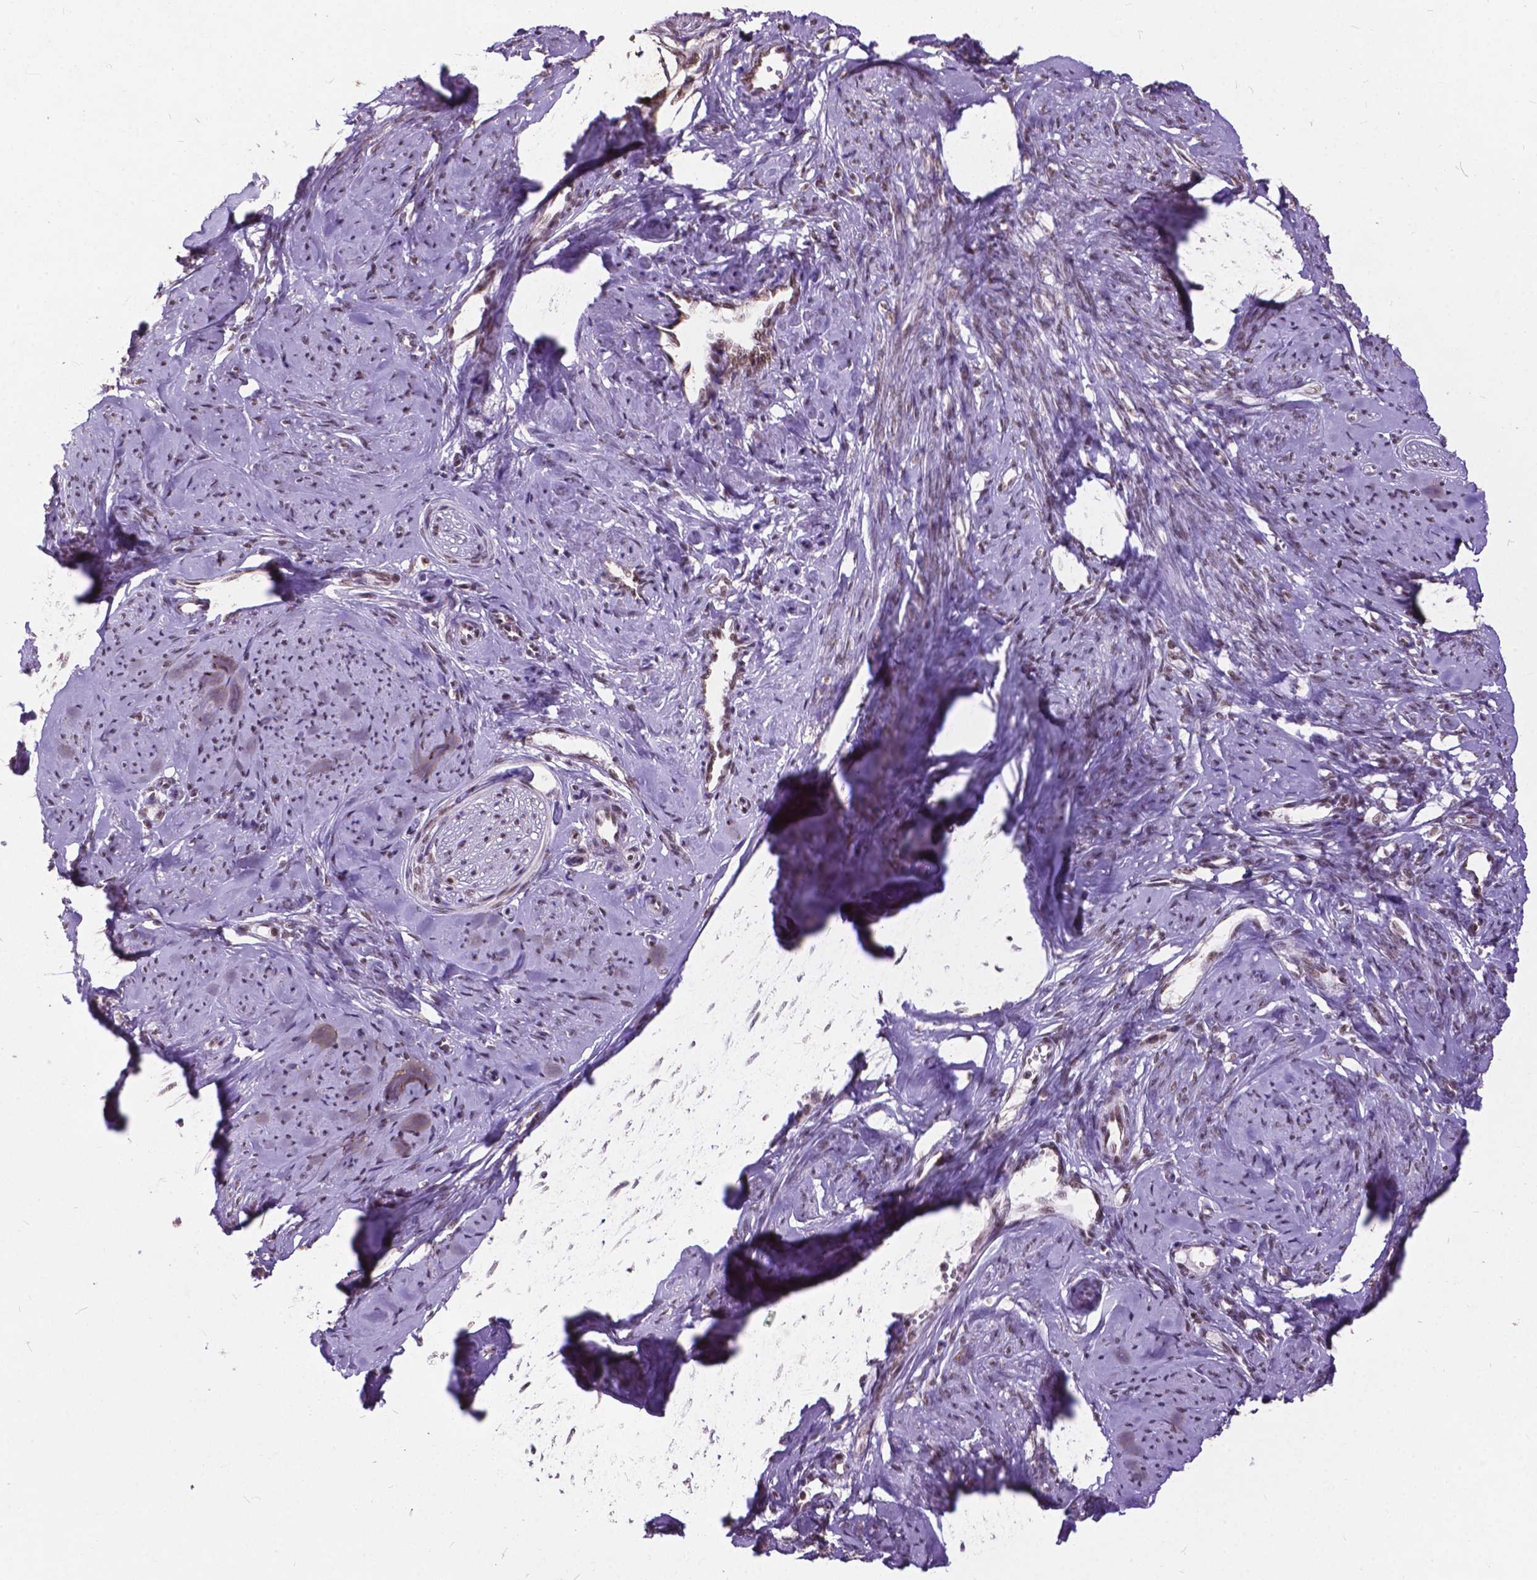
{"staining": {"intensity": "weak", "quantity": "<25%", "location": "nuclear"}, "tissue": "smooth muscle", "cell_type": "Smooth muscle cells", "image_type": "normal", "snomed": [{"axis": "morphology", "description": "Normal tissue, NOS"}, {"axis": "topography", "description": "Smooth muscle"}], "caption": "High power microscopy image of an immunohistochemistry micrograph of normal smooth muscle, revealing no significant staining in smooth muscle cells.", "gene": "MSH2", "patient": {"sex": "female", "age": 48}}